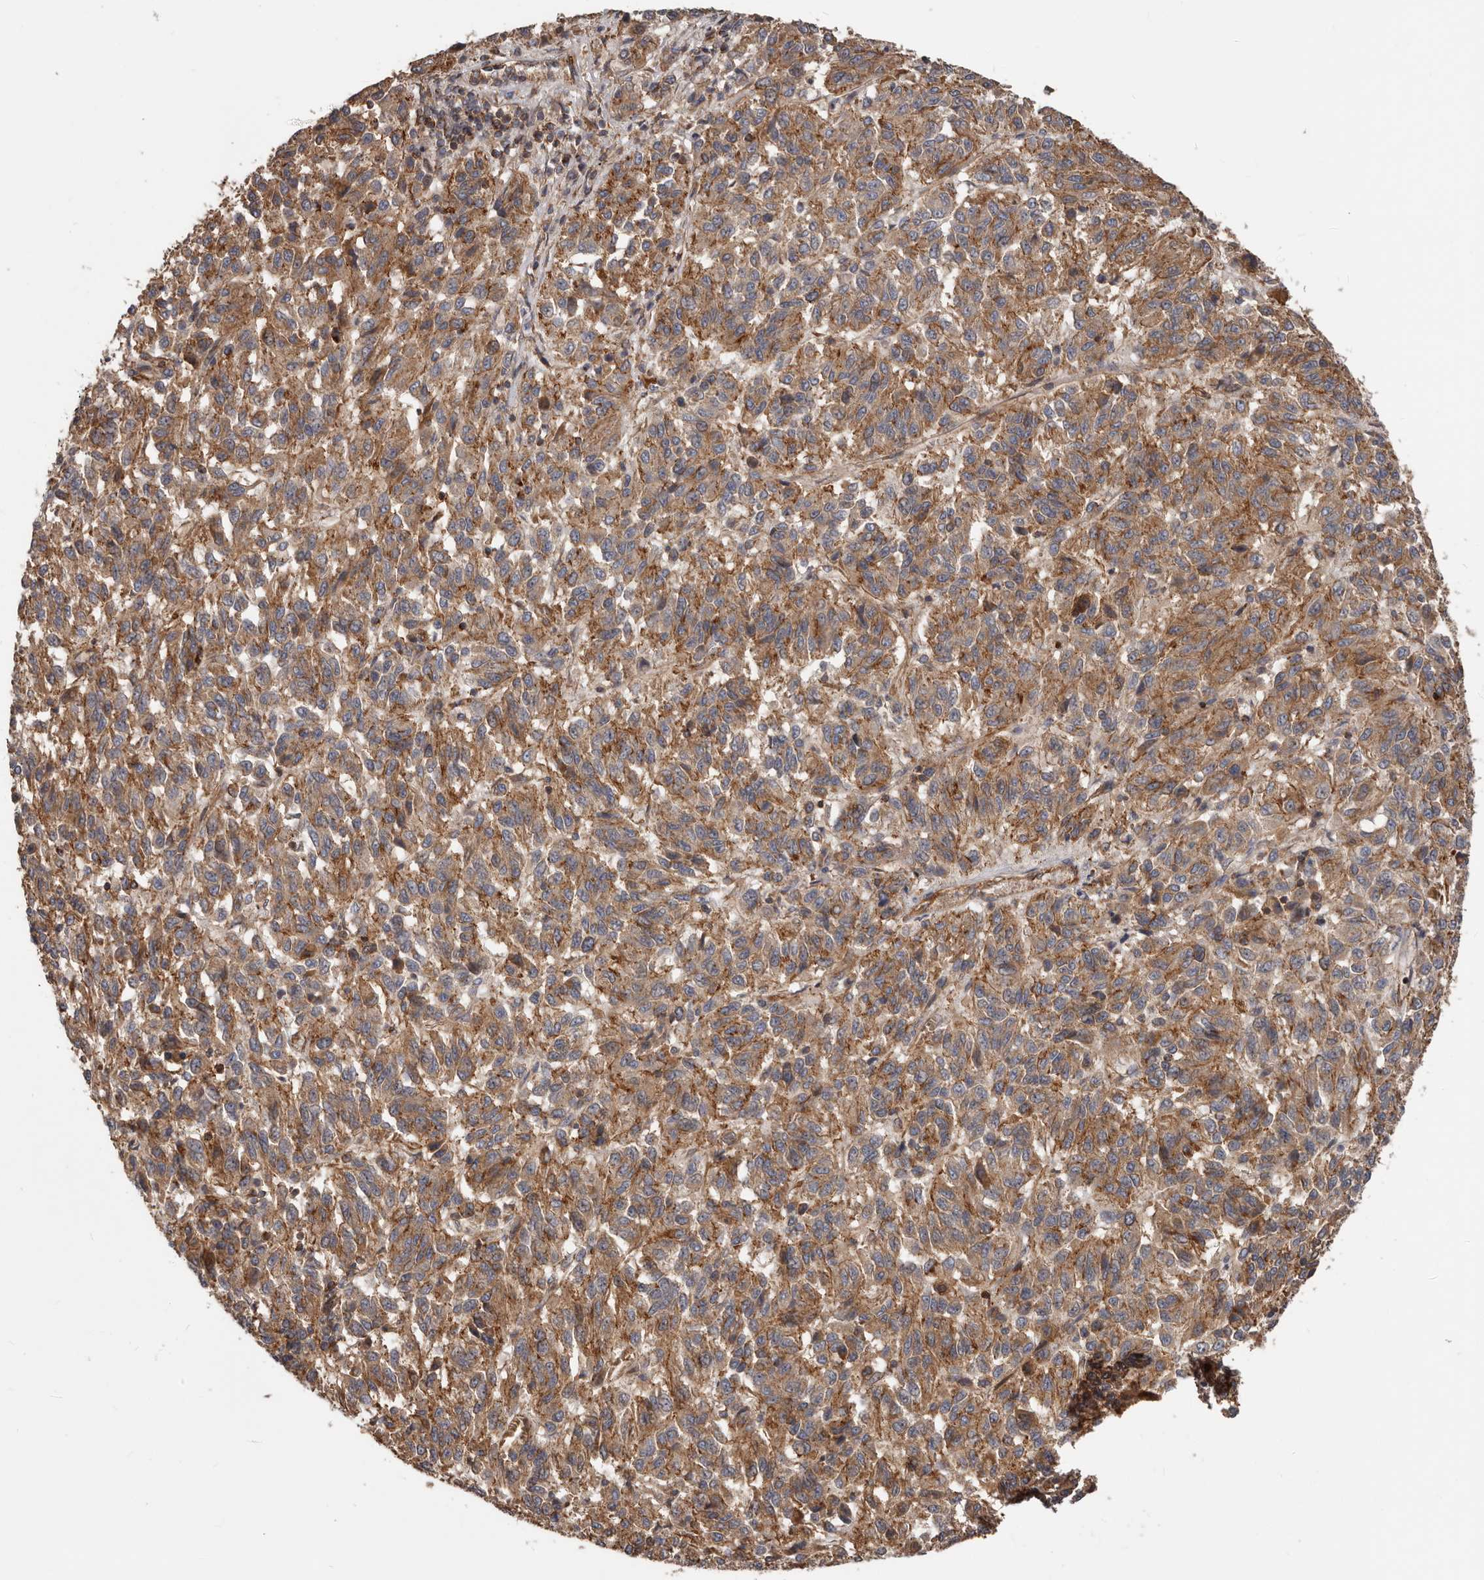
{"staining": {"intensity": "moderate", "quantity": ">75%", "location": "cytoplasmic/membranous"}, "tissue": "melanoma", "cell_type": "Tumor cells", "image_type": "cancer", "snomed": [{"axis": "morphology", "description": "Malignant melanoma, Metastatic site"}, {"axis": "topography", "description": "Lung"}], "caption": "Approximately >75% of tumor cells in human melanoma show moderate cytoplasmic/membranous protein staining as visualized by brown immunohistochemical staining.", "gene": "PNRC2", "patient": {"sex": "male", "age": 64}}